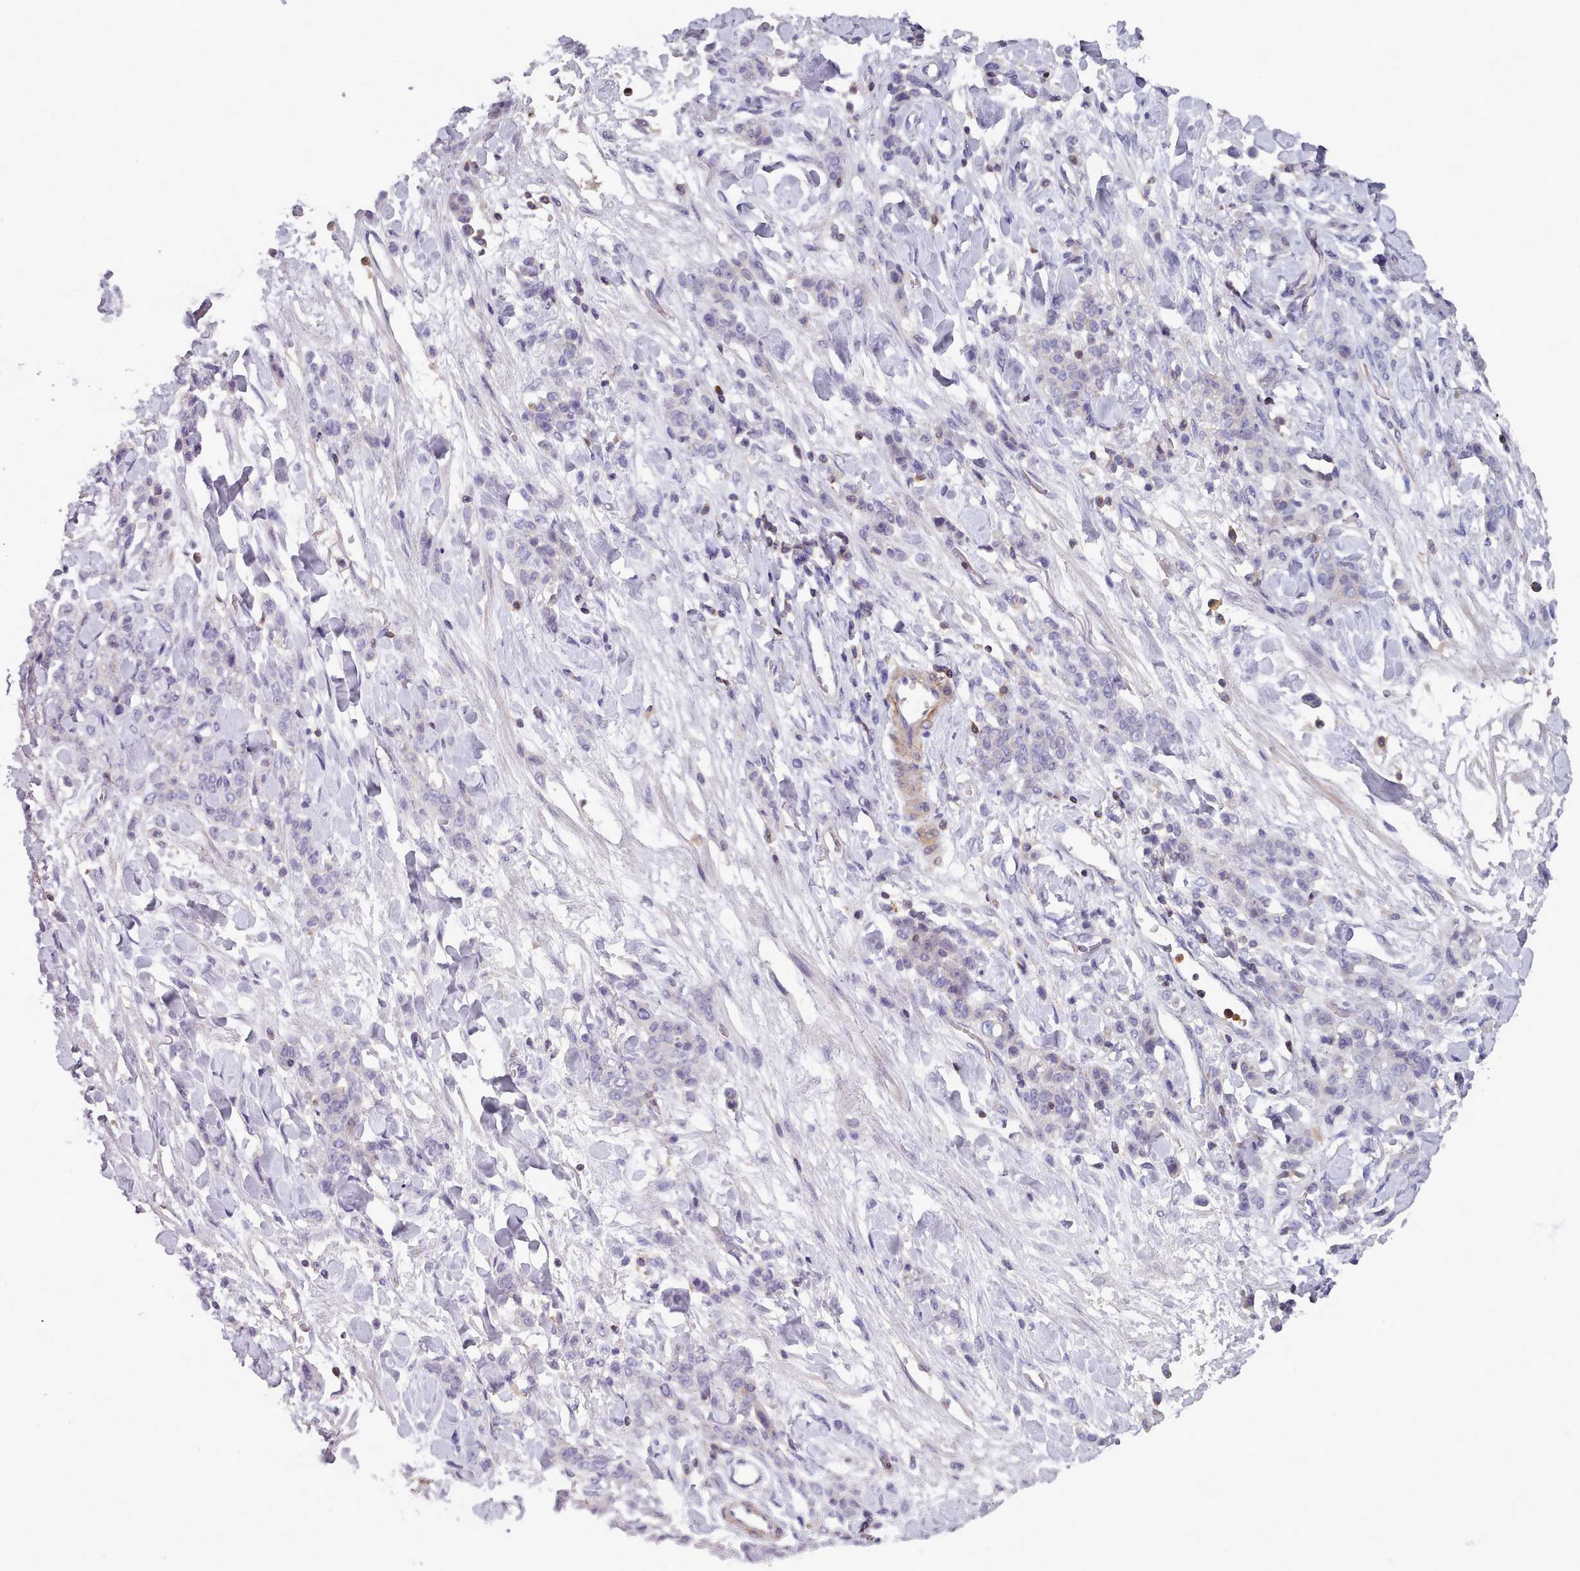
{"staining": {"intensity": "negative", "quantity": "none", "location": "none"}, "tissue": "stomach cancer", "cell_type": "Tumor cells", "image_type": "cancer", "snomed": [{"axis": "morphology", "description": "Normal tissue, NOS"}, {"axis": "morphology", "description": "Adenocarcinoma, NOS"}, {"axis": "topography", "description": "Stomach"}], "caption": "DAB immunohistochemical staining of human stomach cancer reveals no significant positivity in tumor cells. (DAB (3,3'-diaminobenzidine) immunohistochemistry, high magnification).", "gene": "RAC2", "patient": {"sex": "male", "age": 82}}